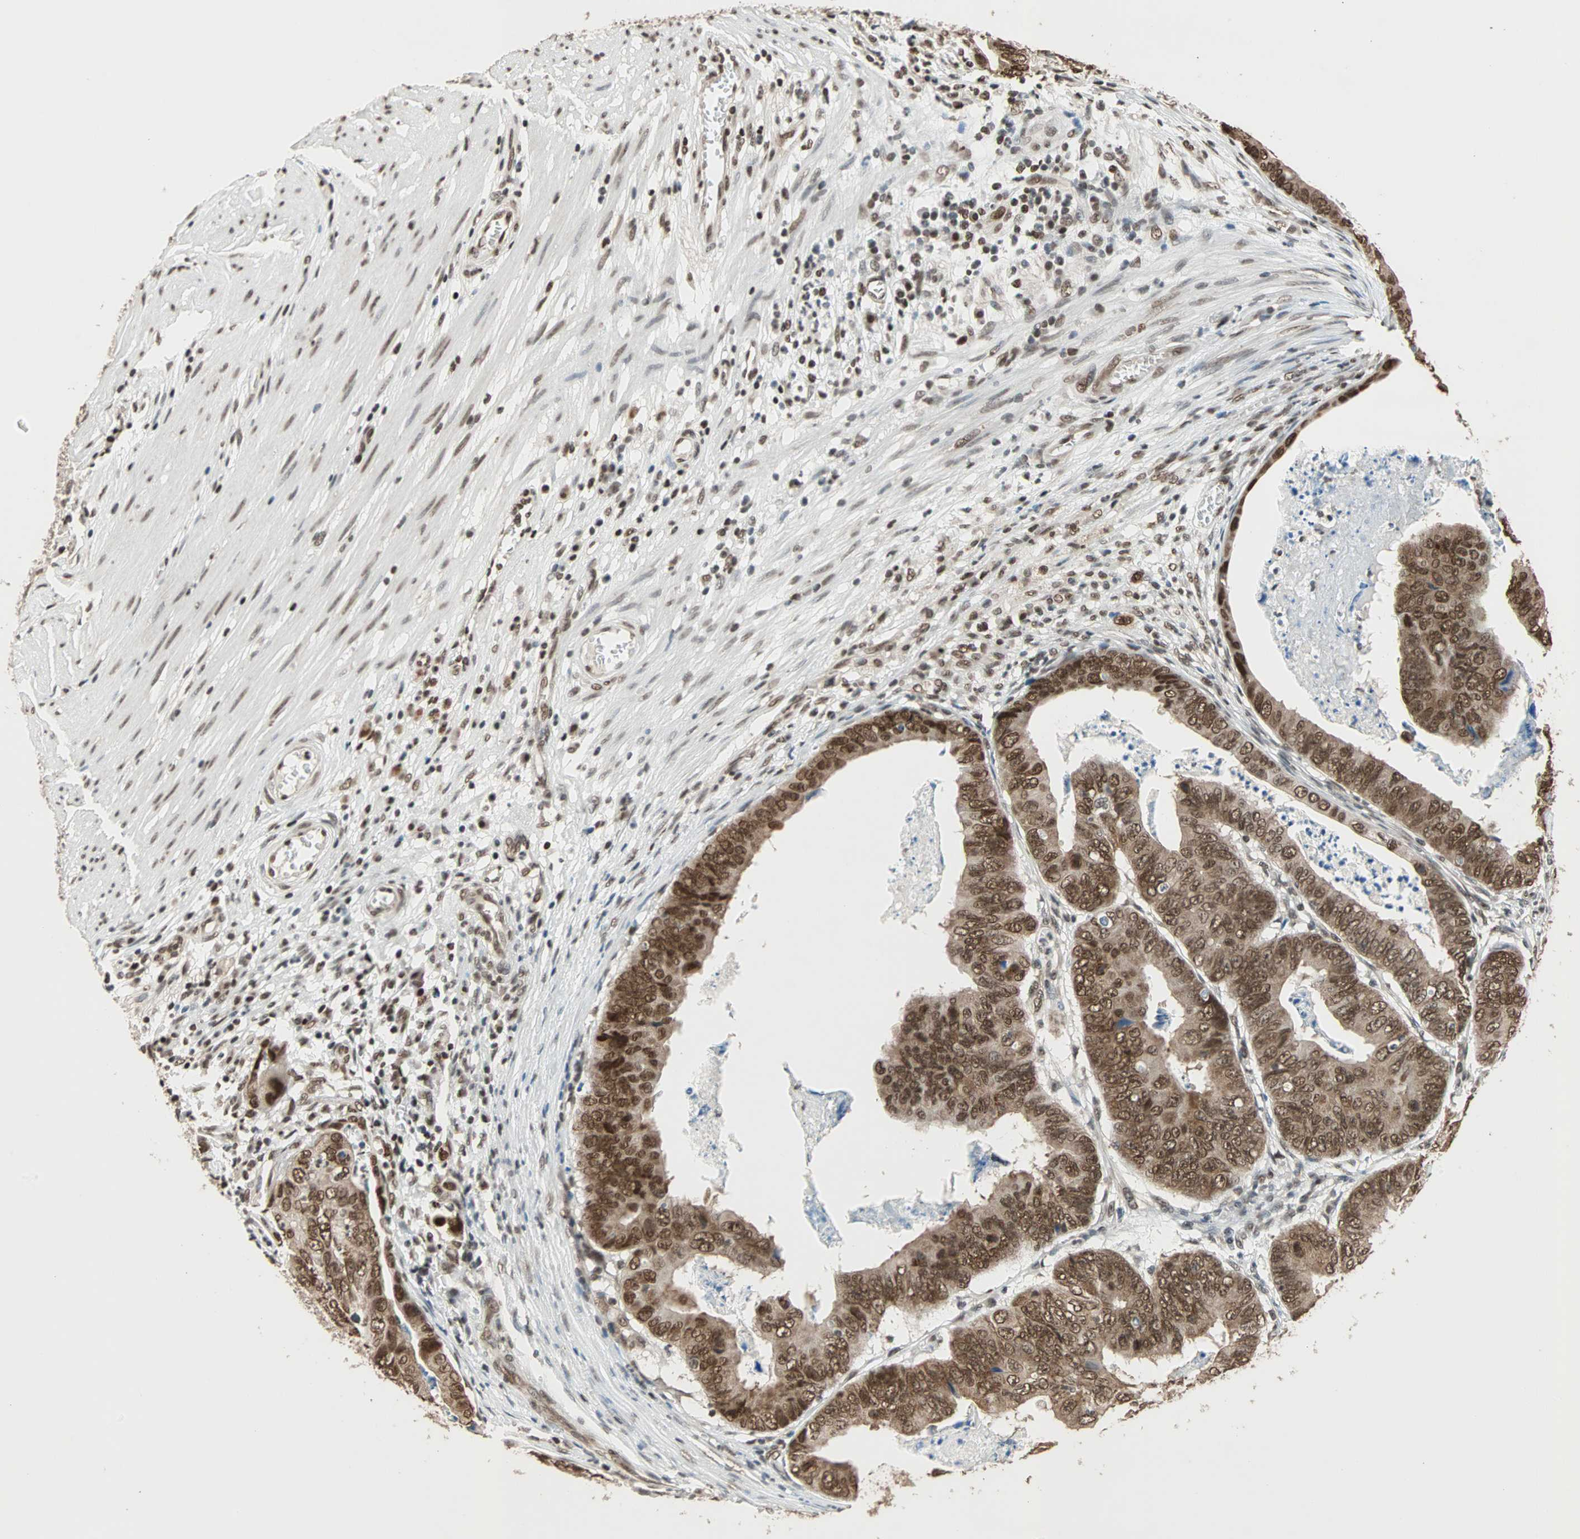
{"staining": {"intensity": "strong", "quantity": ">75%", "location": "nuclear"}, "tissue": "stomach cancer", "cell_type": "Tumor cells", "image_type": "cancer", "snomed": [{"axis": "morphology", "description": "Adenocarcinoma, NOS"}, {"axis": "topography", "description": "Stomach, lower"}], "caption": "The photomicrograph exhibits a brown stain indicating the presence of a protein in the nuclear of tumor cells in adenocarcinoma (stomach).", "gene": "DAZAP1", "patient": {"sex": "male", "age": 77}}